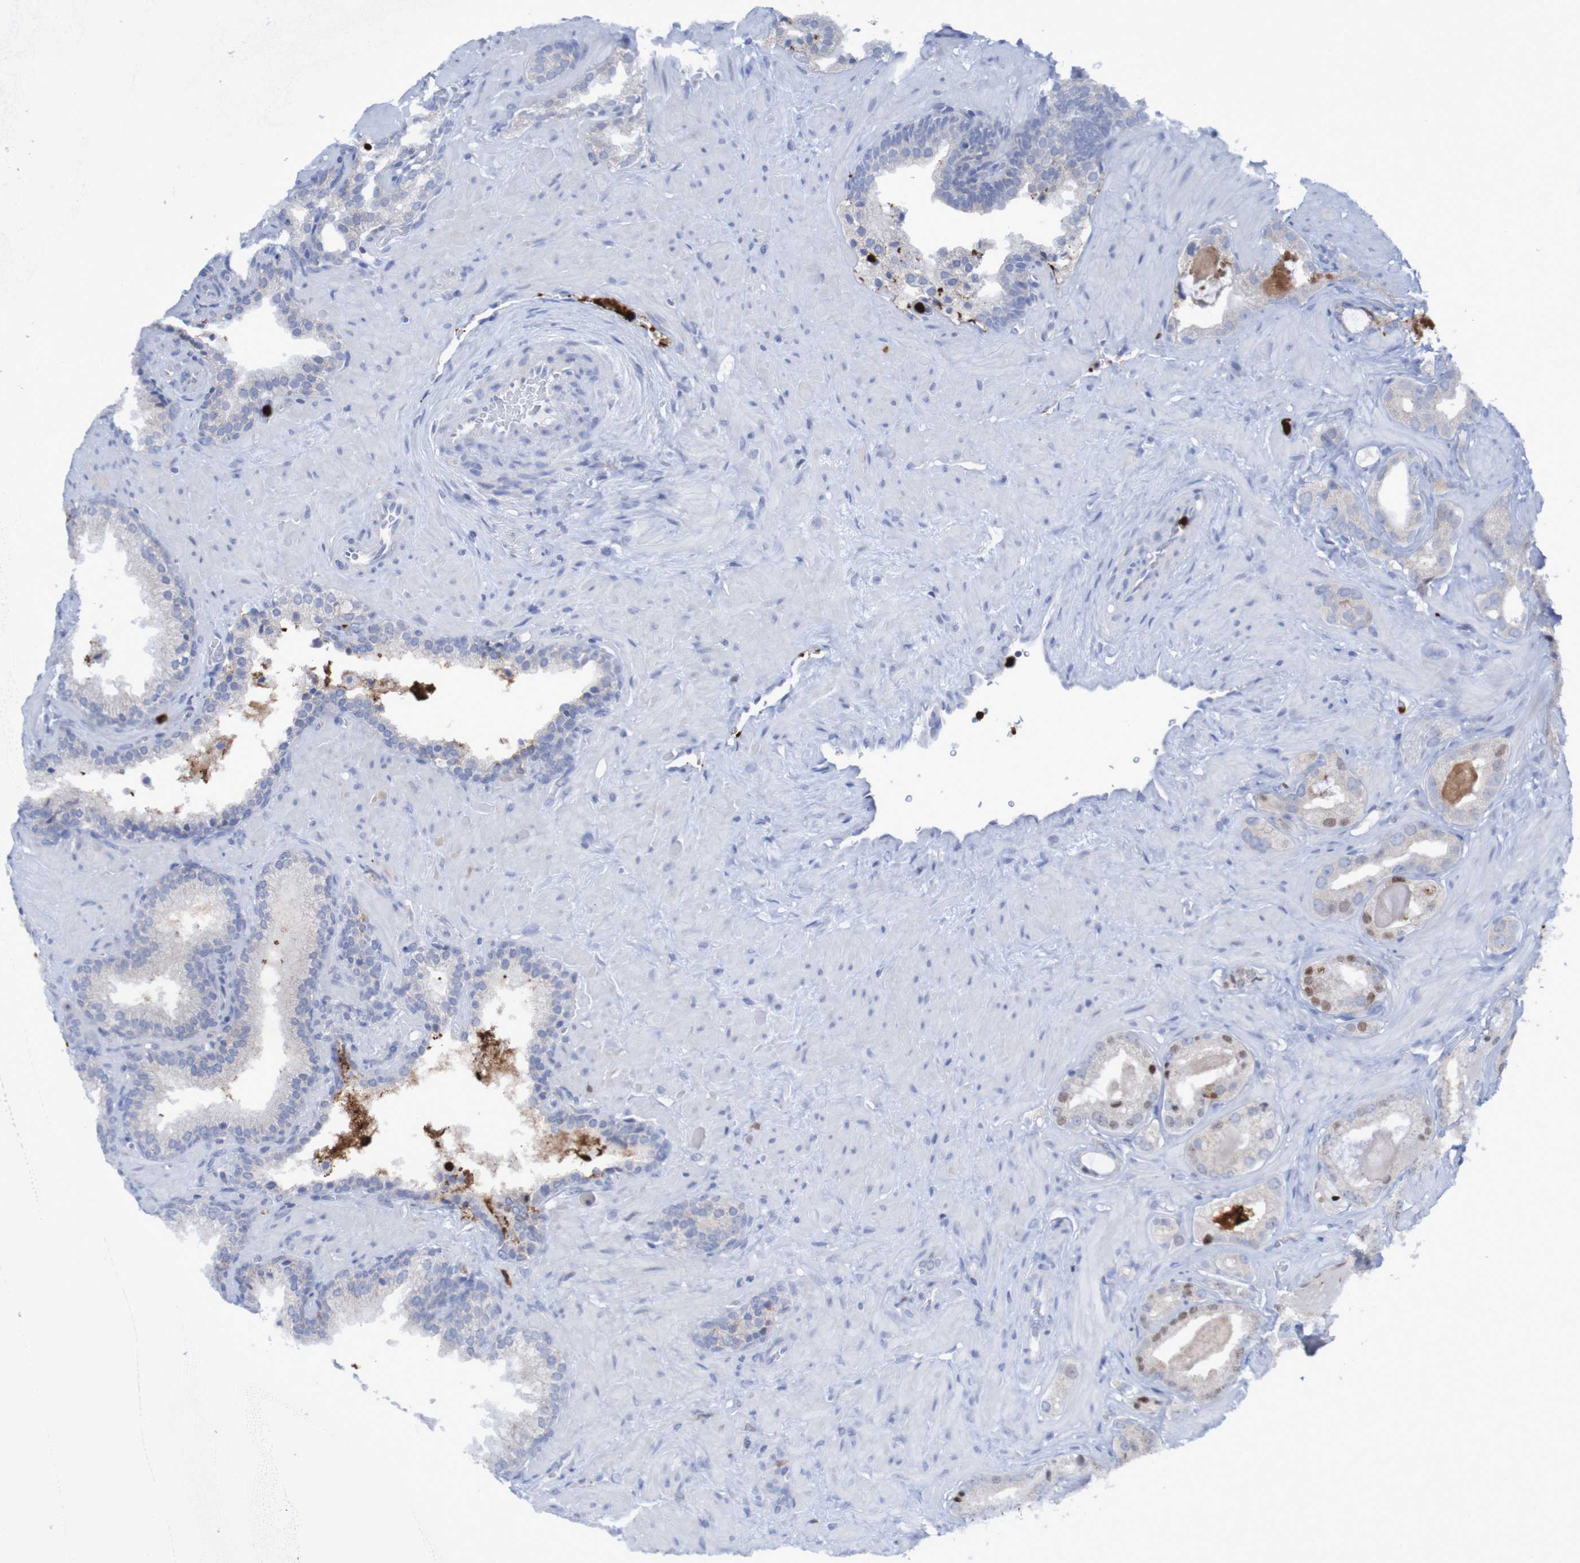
{"staining": {"intensity": "weak", "quantity": "25%-75%", "location": "cytoplasmic/membranous,nuclear"}, "tissue": "prostate cancer", "cell_type": "Tumor cells", "image_type": "cancer", "snomed": [{"axis": "morphology", "description": "Adenocarcinoma, High grade"}, {"axis": "topography", "description": "Prostate"}], "caption": "Prostate cancer (adenocarcinoma (high-grade)) was stained to show a protein in brown. There is low levels of weak cytoplasmic/membranous and nuclear expression in approximately 25%-75% of tumor cells. Nuclei are stained in blue.", "gene": "PARP4", "patient": {"sex": "male", "age": 64}}